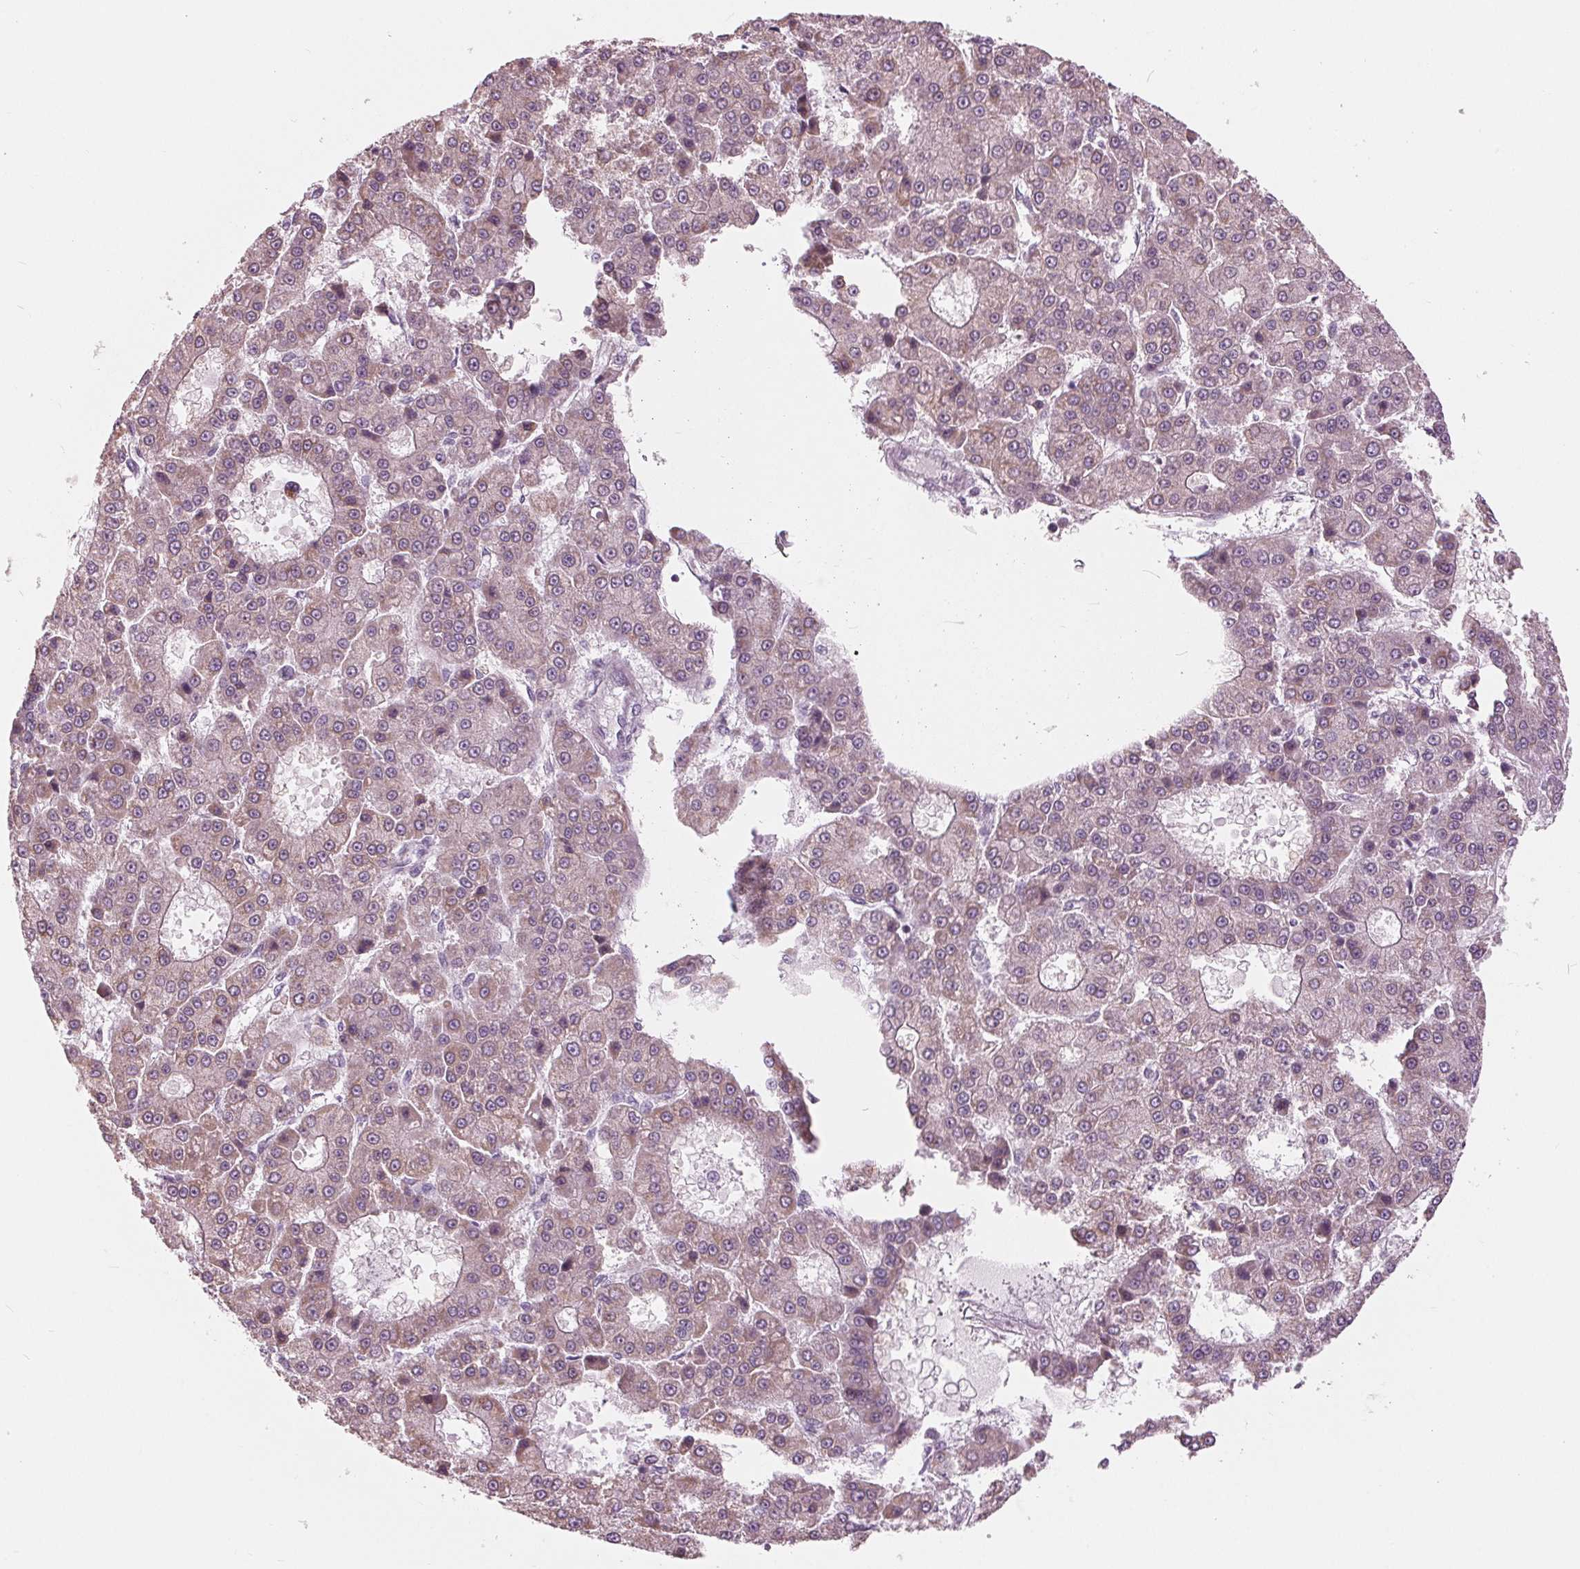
{"staining": {"intensity": "weak", "quantity": "<25%", "location": "cytoplasmic/membranous"}, "tissue": "liver cancer", "cell_type": "Tumor cells", "image_type": "cancer", "snomed": [{"axis": "morphology", "description": "Carcinoma, Hepatocellular, NOS"}, {"axis": "topography", "description": "Liver"}], "caption": "High power microscopy photomicrograph of an immunohistochemistry (IHC) micrograph of liver hepatocellular carcinoma, revealing no significant expression in tumor cells.", "gene": "SAMD4A", "patient": {"sex": "male", "age": 70}}